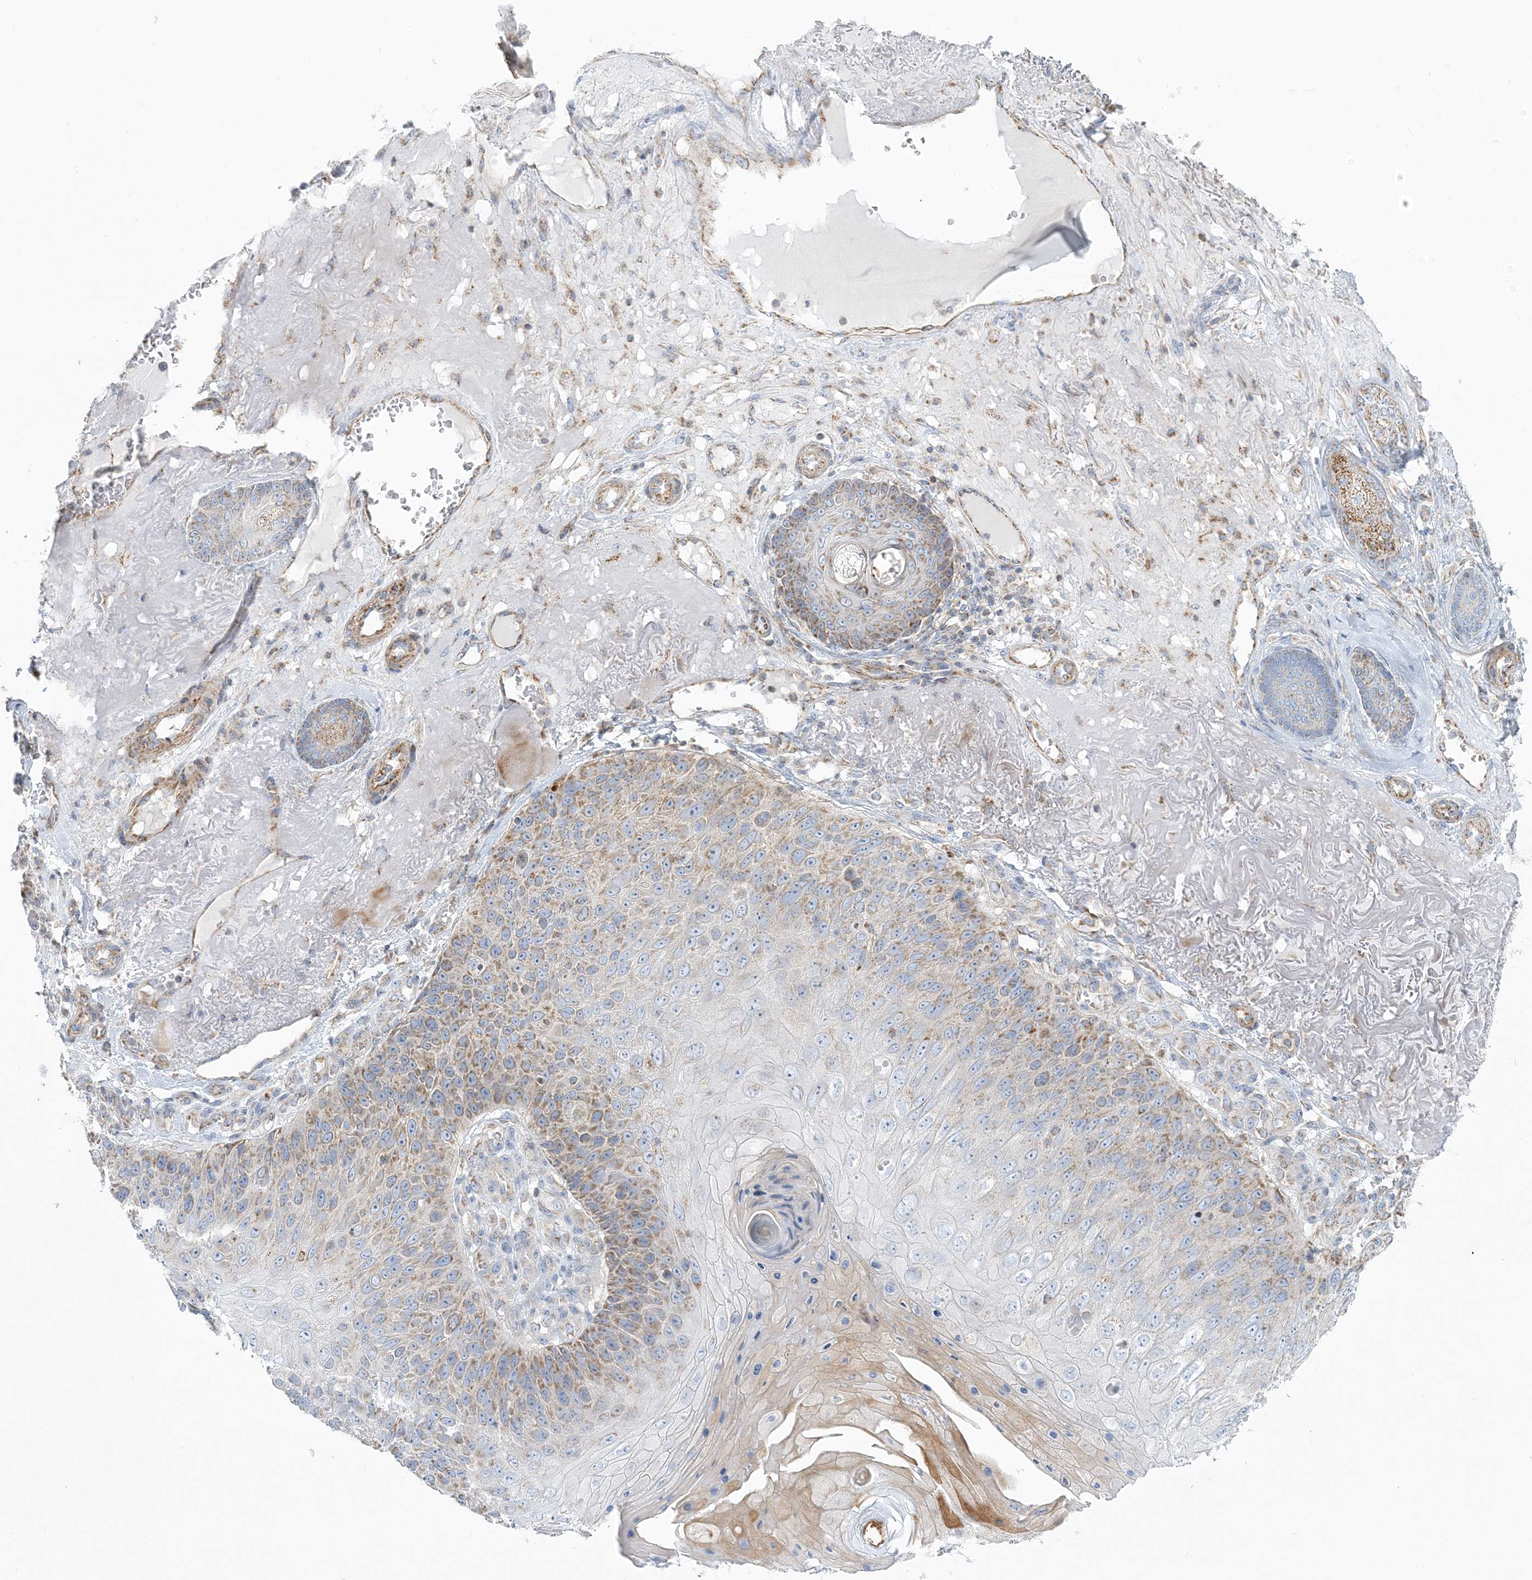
{"staining": {"intensity": "moderate", "quantity": ">75%", "location": "cytoplasmic/membranous"}, "tissue": "skin cancer", "cell_type": "Tumor cells", "image_type": "cancer", "snomed": [{"axis": "morphology", "description": "Squamous cell carcinoma, NOS"}, {"axis": "topography", "description": "Skin"}], "caption": "This image demonstrates skin cancer (squamous cell carcinoma) stained with immunohistochemistry to label a protein in brown. The cytoplasmic/membranous of tumor cells show moderate positivity for the protein. Nuclei are counter-stained blue.", "gene": "TBC1D14", "patient": {"sex": "female", "age": 88}}